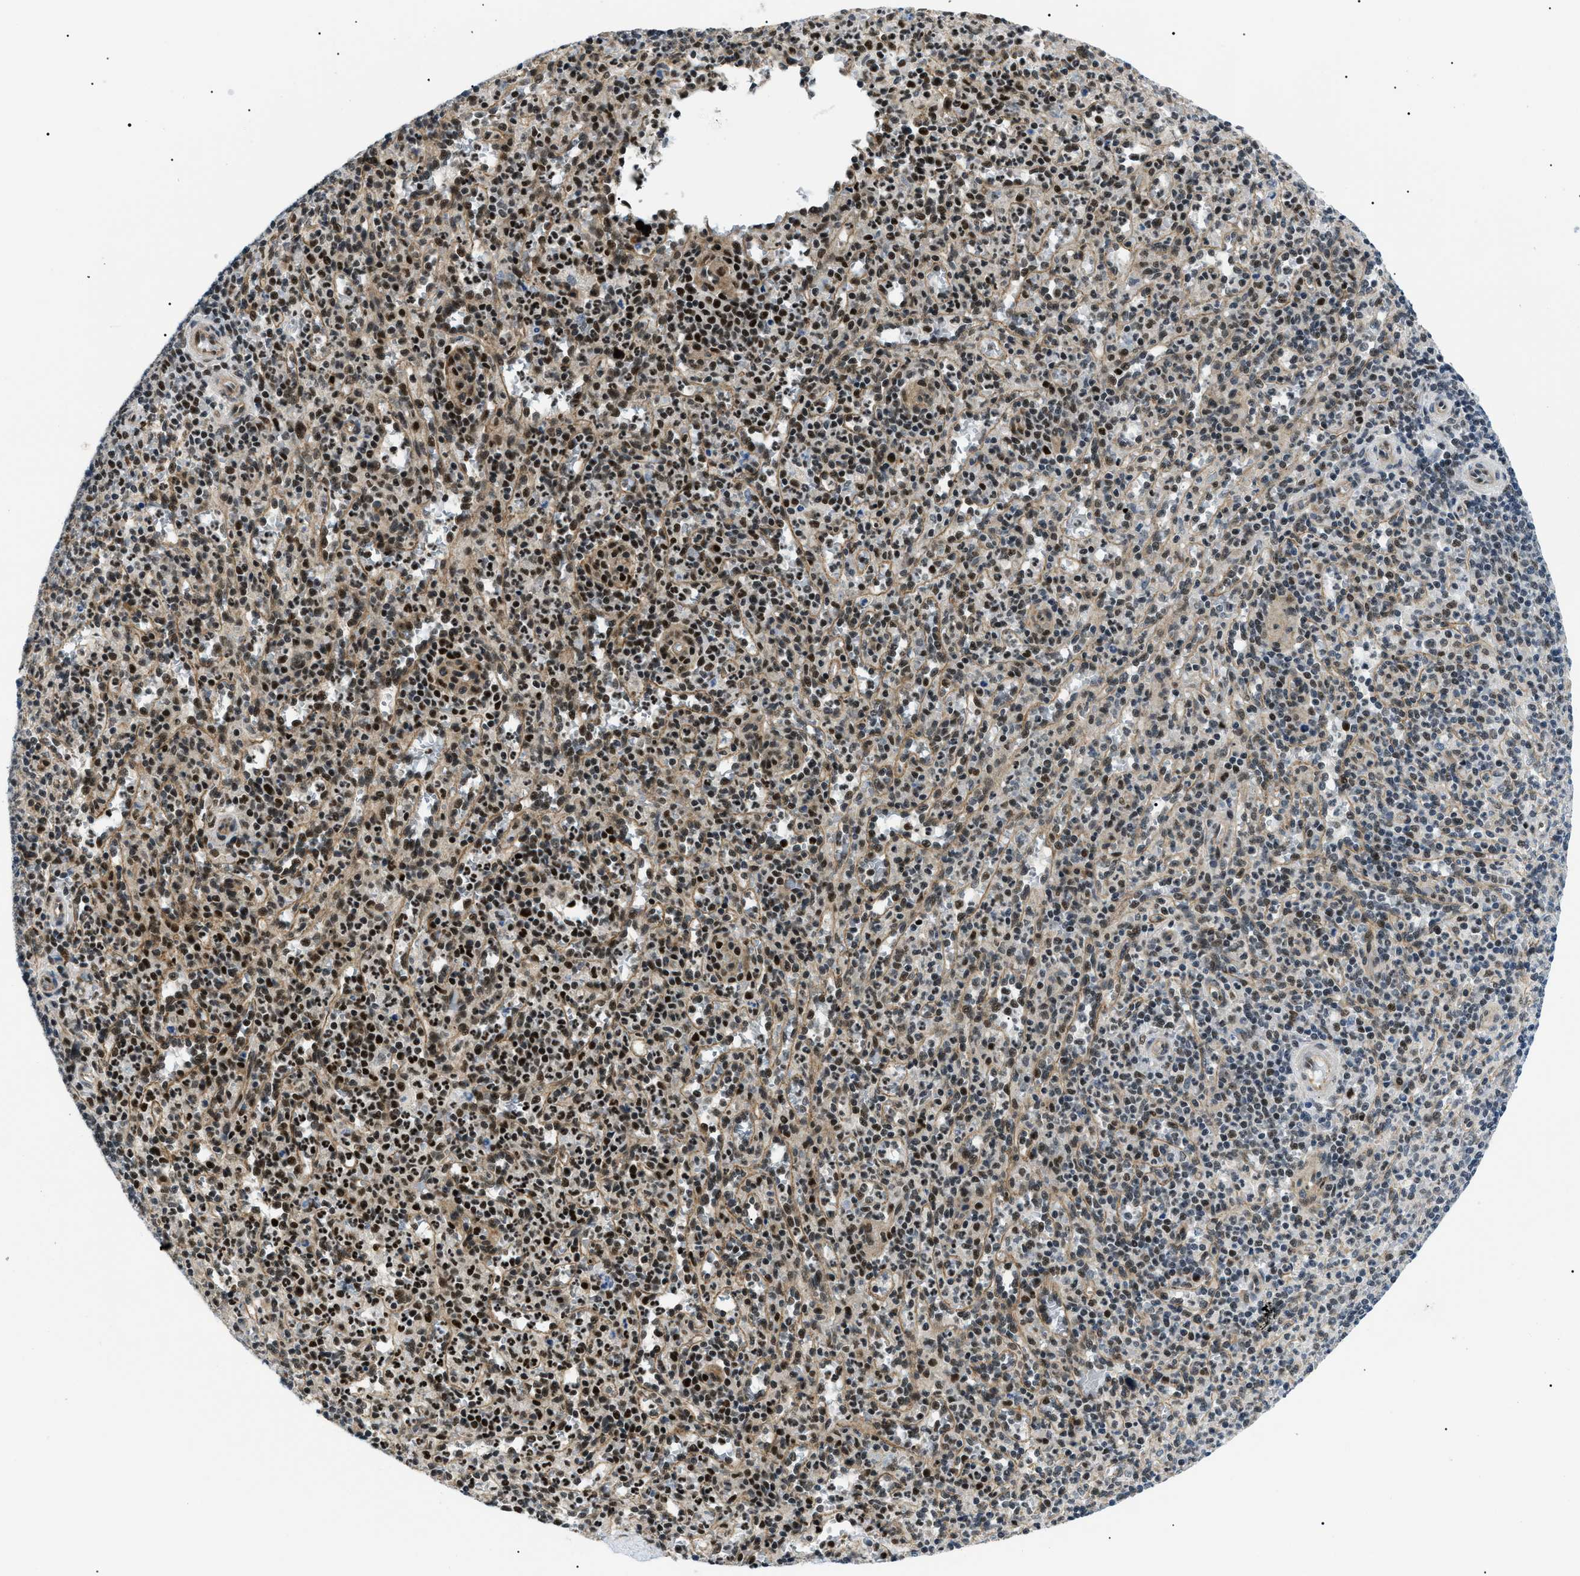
{"staining": {"intensity": "strong", "quantity": "25%-75%", "location": "nuclear"}, "tissue": "spleen", "cell_type": "Cells in red pulp", "image_type": "normal", "snomed": [{"axis": "morphology", "description": "Normal tissue, NOS"}, {"axis": "topography", "description": "Spleen"}], "caption": "Protein analysis of normal spleen reveals strong nuclear expression in approximately 25%-75% of cells in red pulp.", "gene": "CWC25", "patient": {"sex": "male", "age": 36}}